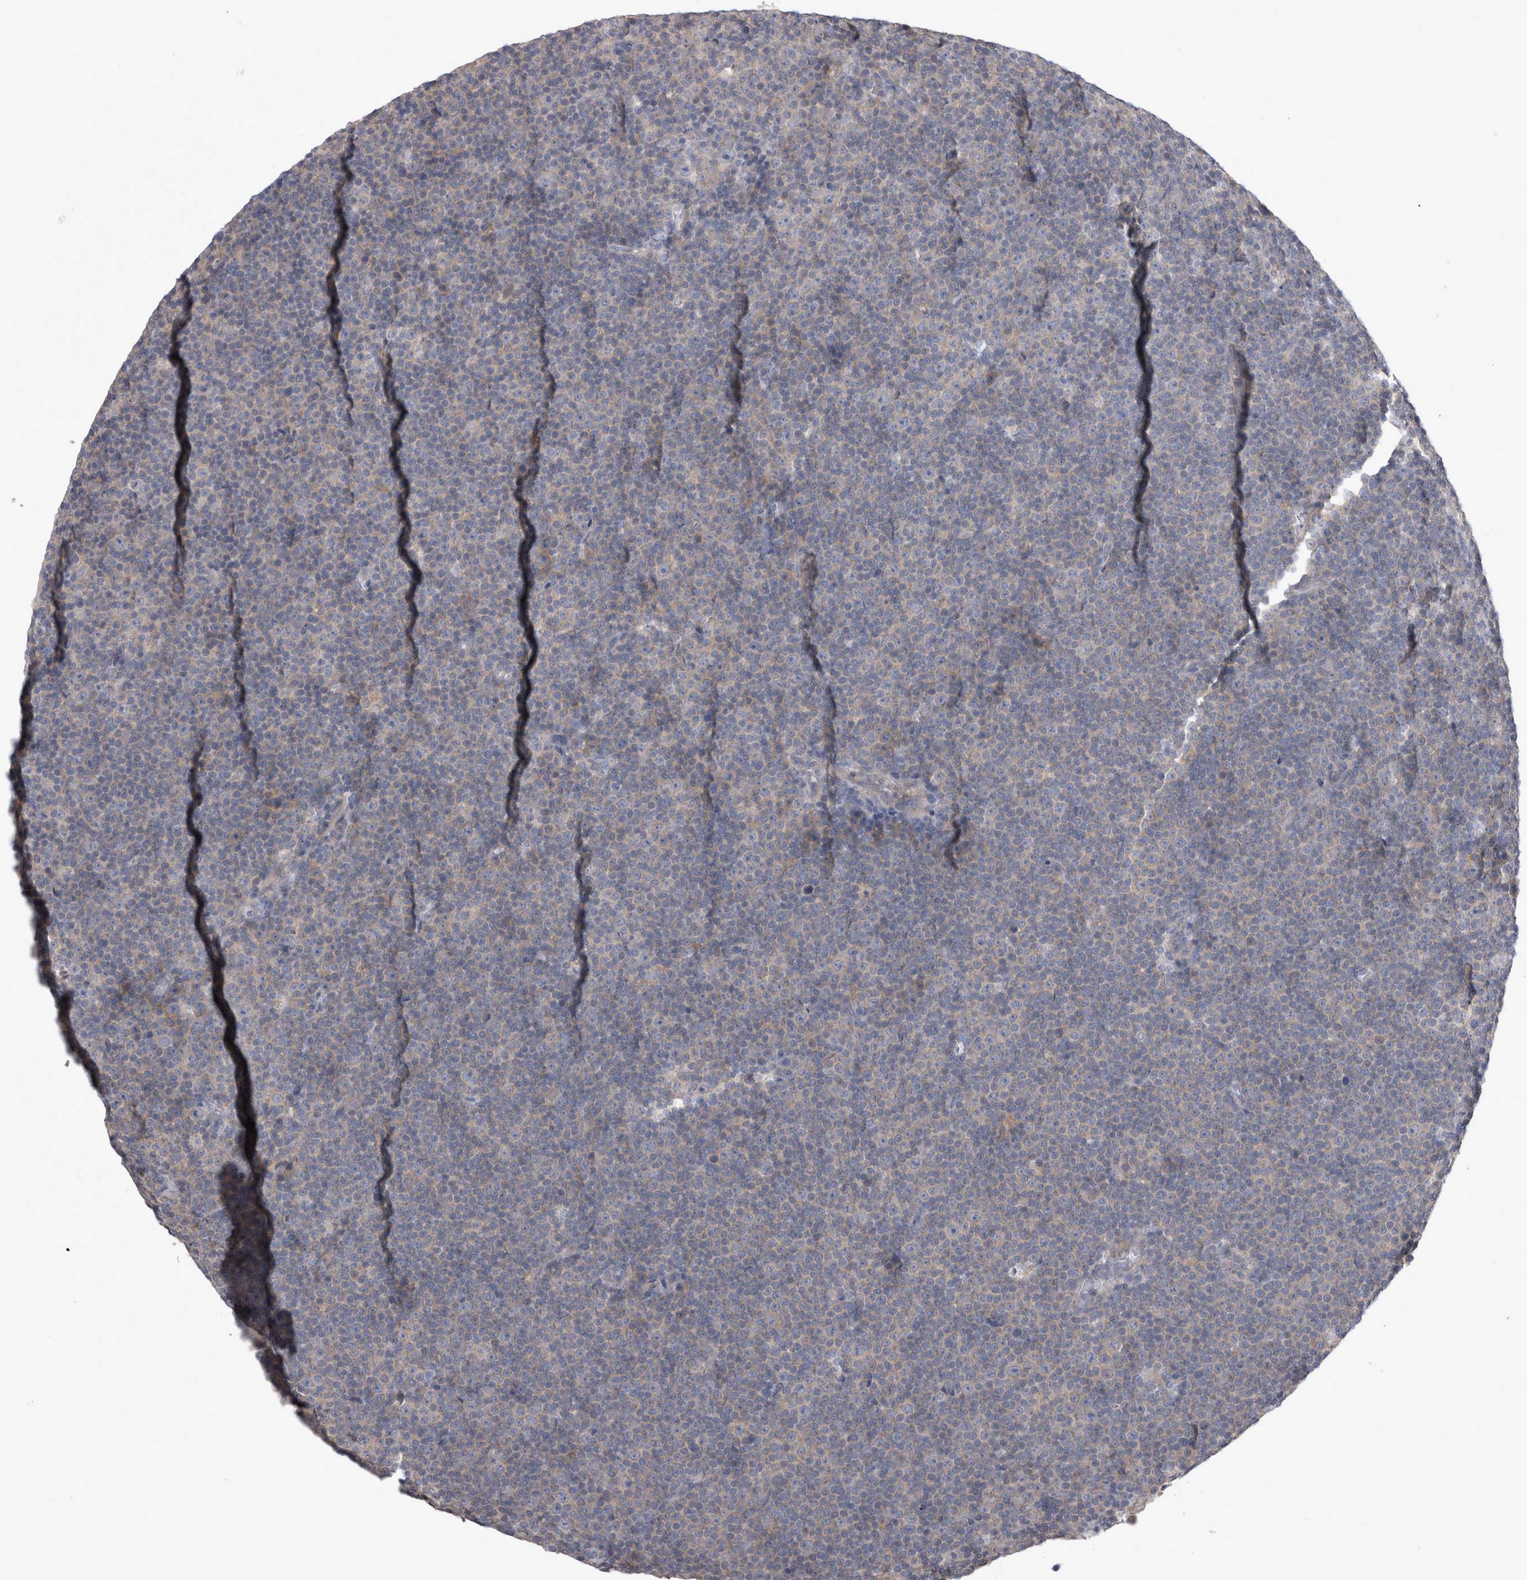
{"staining": {"intensity": "weak", "quantity": "<25%", "location": "cytoplasmic/membranous"}, "tissue": "lymphoma", "cell_type": "Tumor cells", "image_type": "cancer", "snomed": [{"axis": "morphology", "description": "Malignant lymphoma, non-Hodgkin's type, Low grade"}, {"axis": "topography", "description": "Lymph node"}], "caption": "Immunohistochemistry photomicrograph of human lymphoma stained for a protein (brown), which shows no expression in tumor cells.", "gene": "LRRC40", "patient": {"sex": "female", "age": 67}}